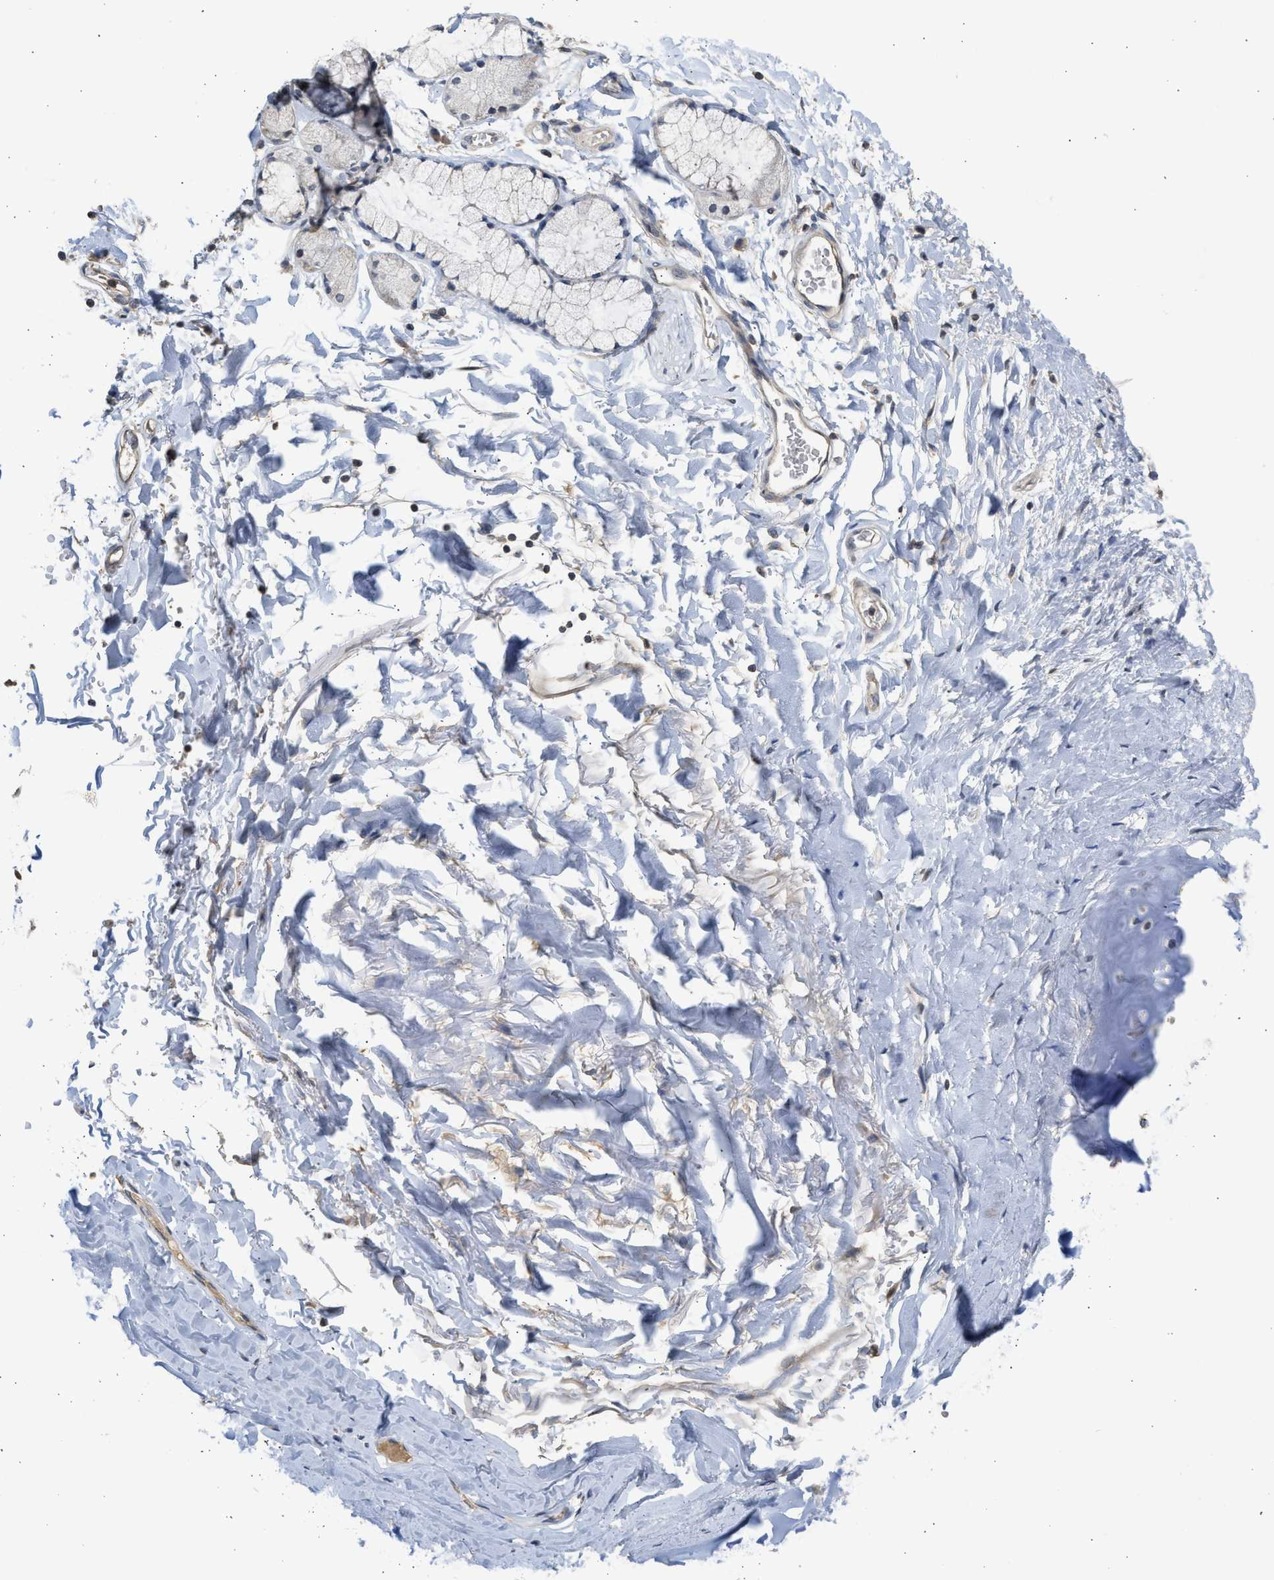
{"staining": {"intensity": "negative", "quantity": "none", "location": "none"}, "tissue": "adipose tissue", "cell_type": "Adipocytes", "image_type": "normal", "snomed": [{"axis": "morphology", "description": "Normal tissue, NOS"}, {"axis": "topography", "description": "Cartilage tissue"}, {"axis": "topography", "description": "Bronchus"}], "caption": "Immunohistochemistry of unremarkable human adipose tissue displays no positivity in adipocytes.", "gene": "SULT2A1", "patient": {"sex": "female", "age": 73}}